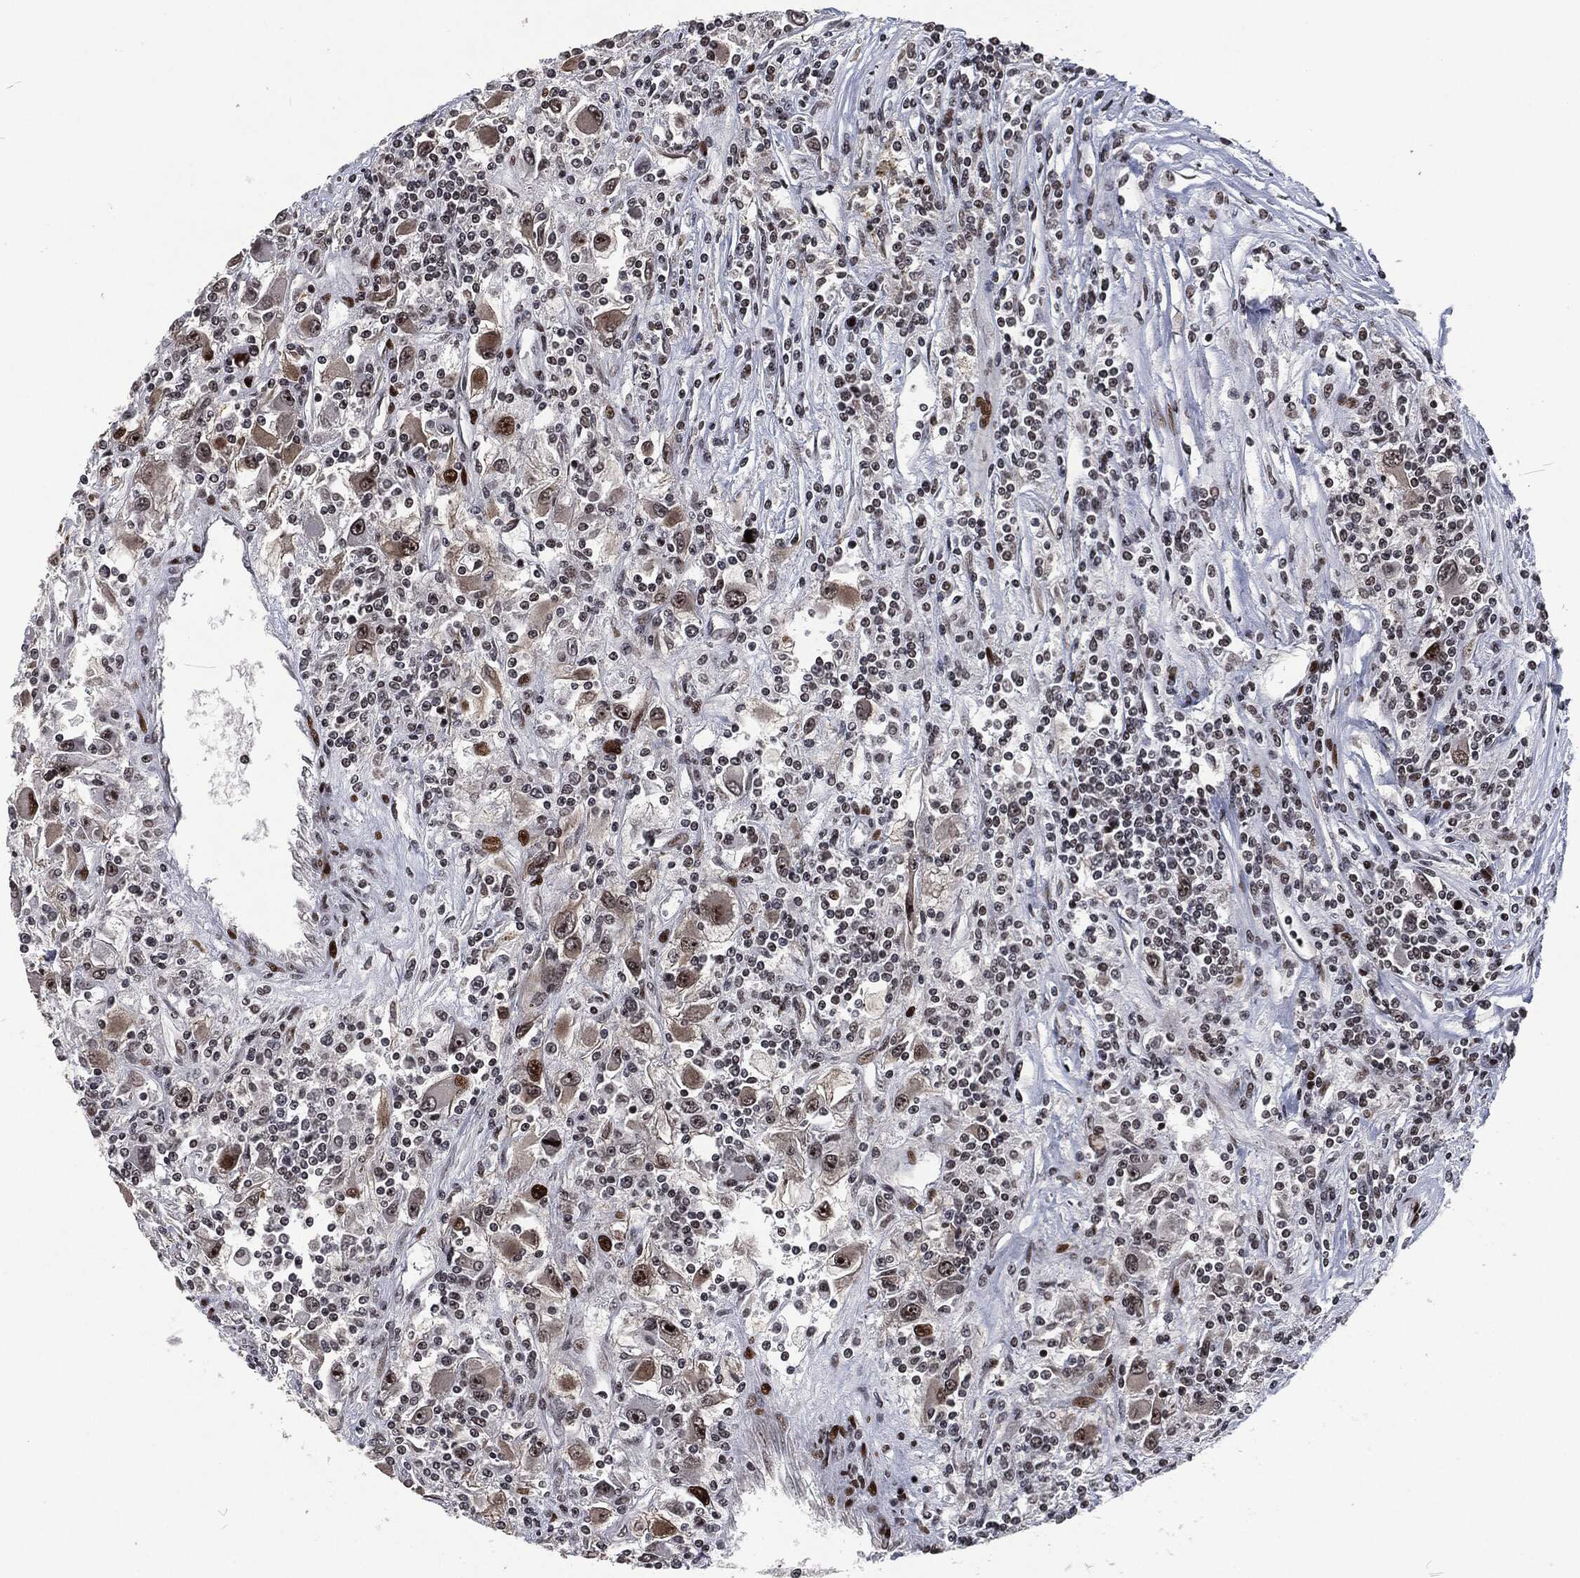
{"staining": {"intensity": "moderate", "quantity": "<25%", "location": "nuclear"}, "tissue": "renal cancer", "cell_type": "Tumor cells", "image_type": "cancer", "snomed": [{"axis": "morphology", "description": "Adenocarcinoma, NOS"}, {"axis": "topography", "description": "Kidney"}], "caption": "Moderate nuclear protein expression is seen in about <25% of tumor cells in adenocarcinoma (renal). The protein is stained brown, and the nuclei are stained in blue (DAB (3,3'-diaminobenzidine) IHC with brightfield microscopy, high magnification).", "gene": "EGFR", "patient": {"sex": "female", "age": 67}}